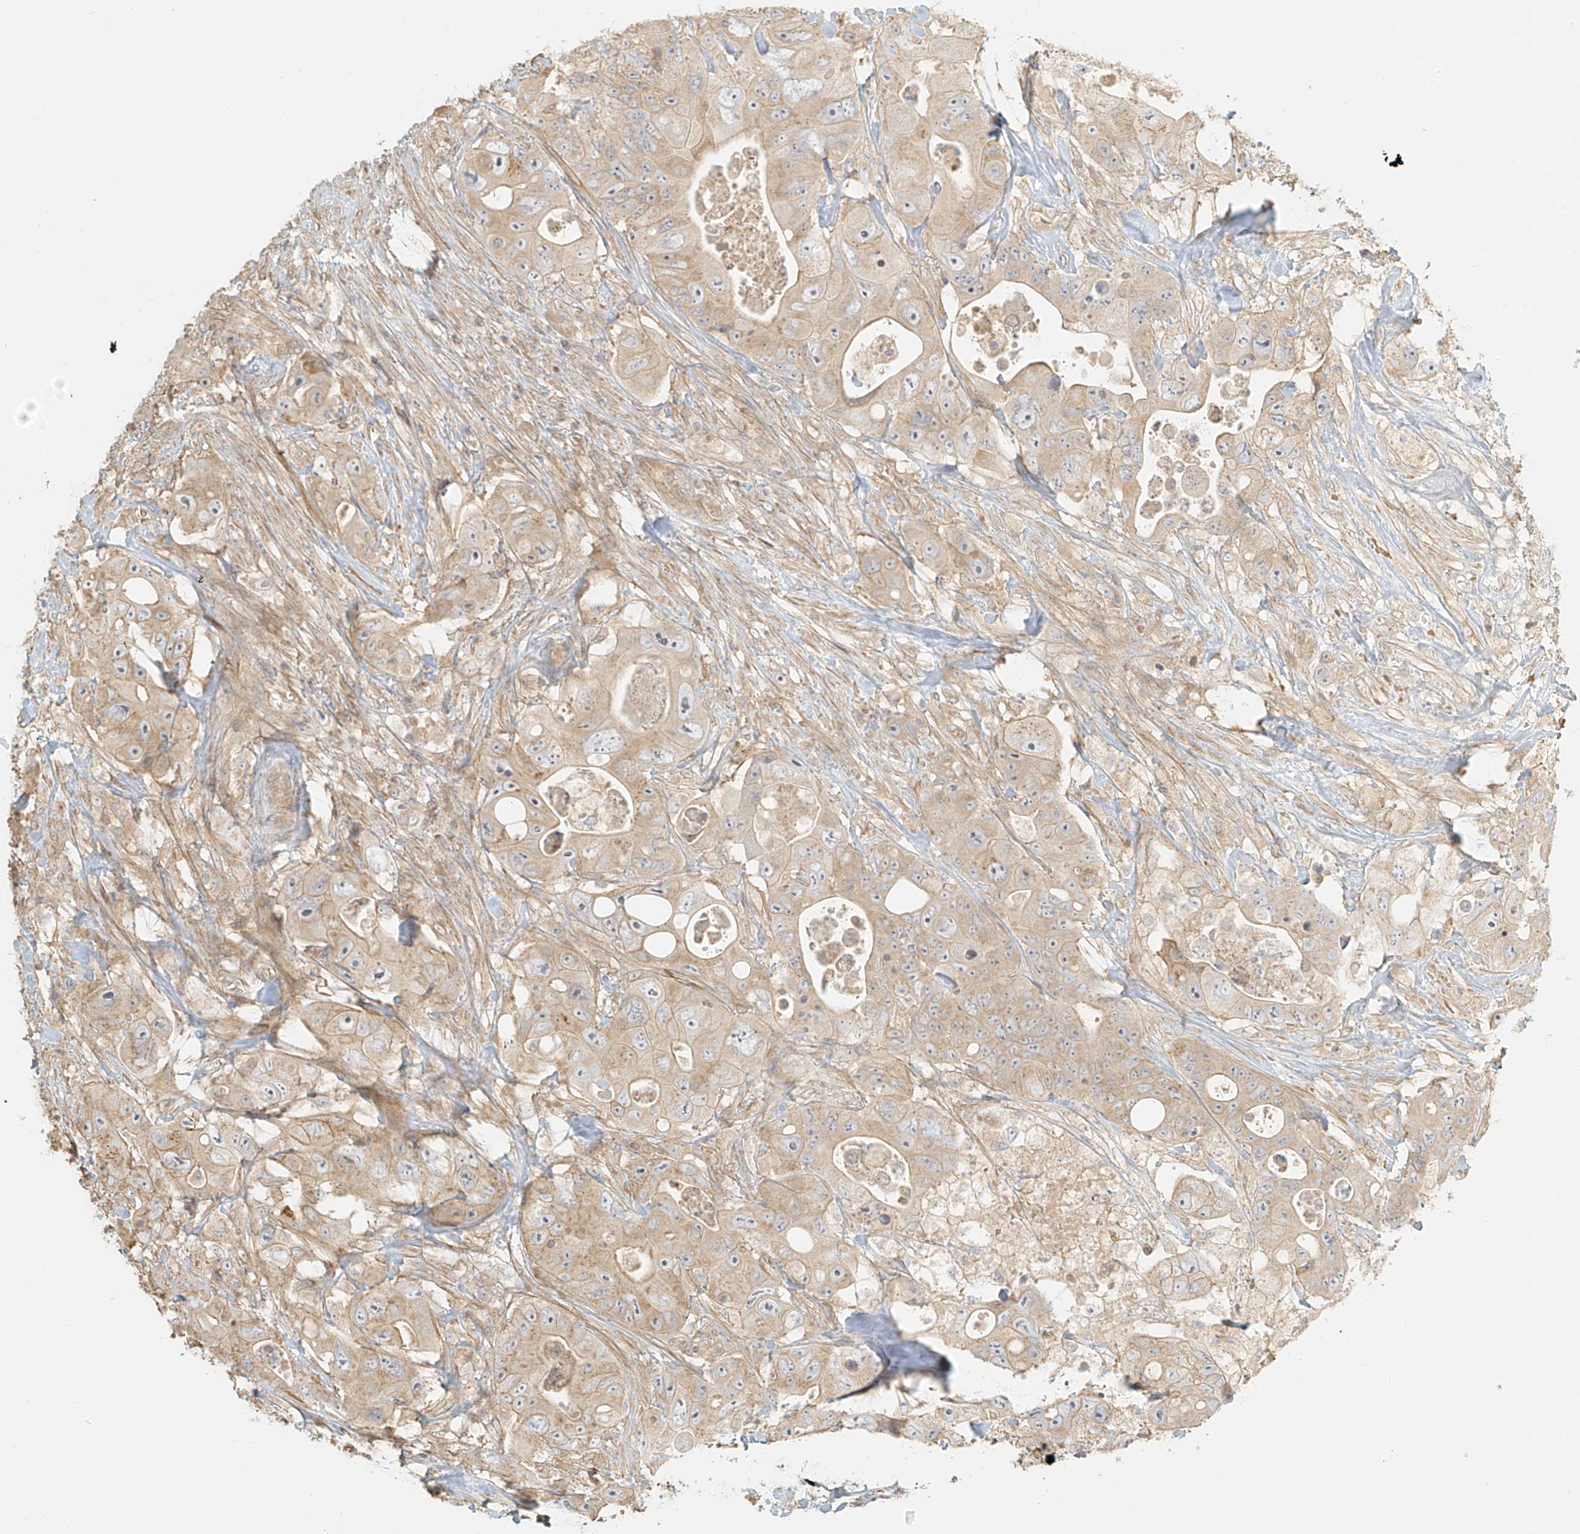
{"staining": {"intensity": "weak", "quantity": ">75%", "location": "cytoplasmic/membranous"}, "tissue": "colorectal cancer", "cell_type": "Tumor cells", "image_type": "cancer", "snomed": [{"axis": "morphology", "description": "Adenocarcinoma, NOS"}, {"axis": "topography", "description": "Colon"}], "caption": "Protein analysis of colorectal cancer (adenocarcinoma) tissue reveals weak cytoplasmic/membranous expression in approximately >75% of tumor cells. (brown staining indicates protein expression, while blue staining denotes nuclei).", "gene": "UPK1B", "patient": {"sex": "female", "age": 46}}